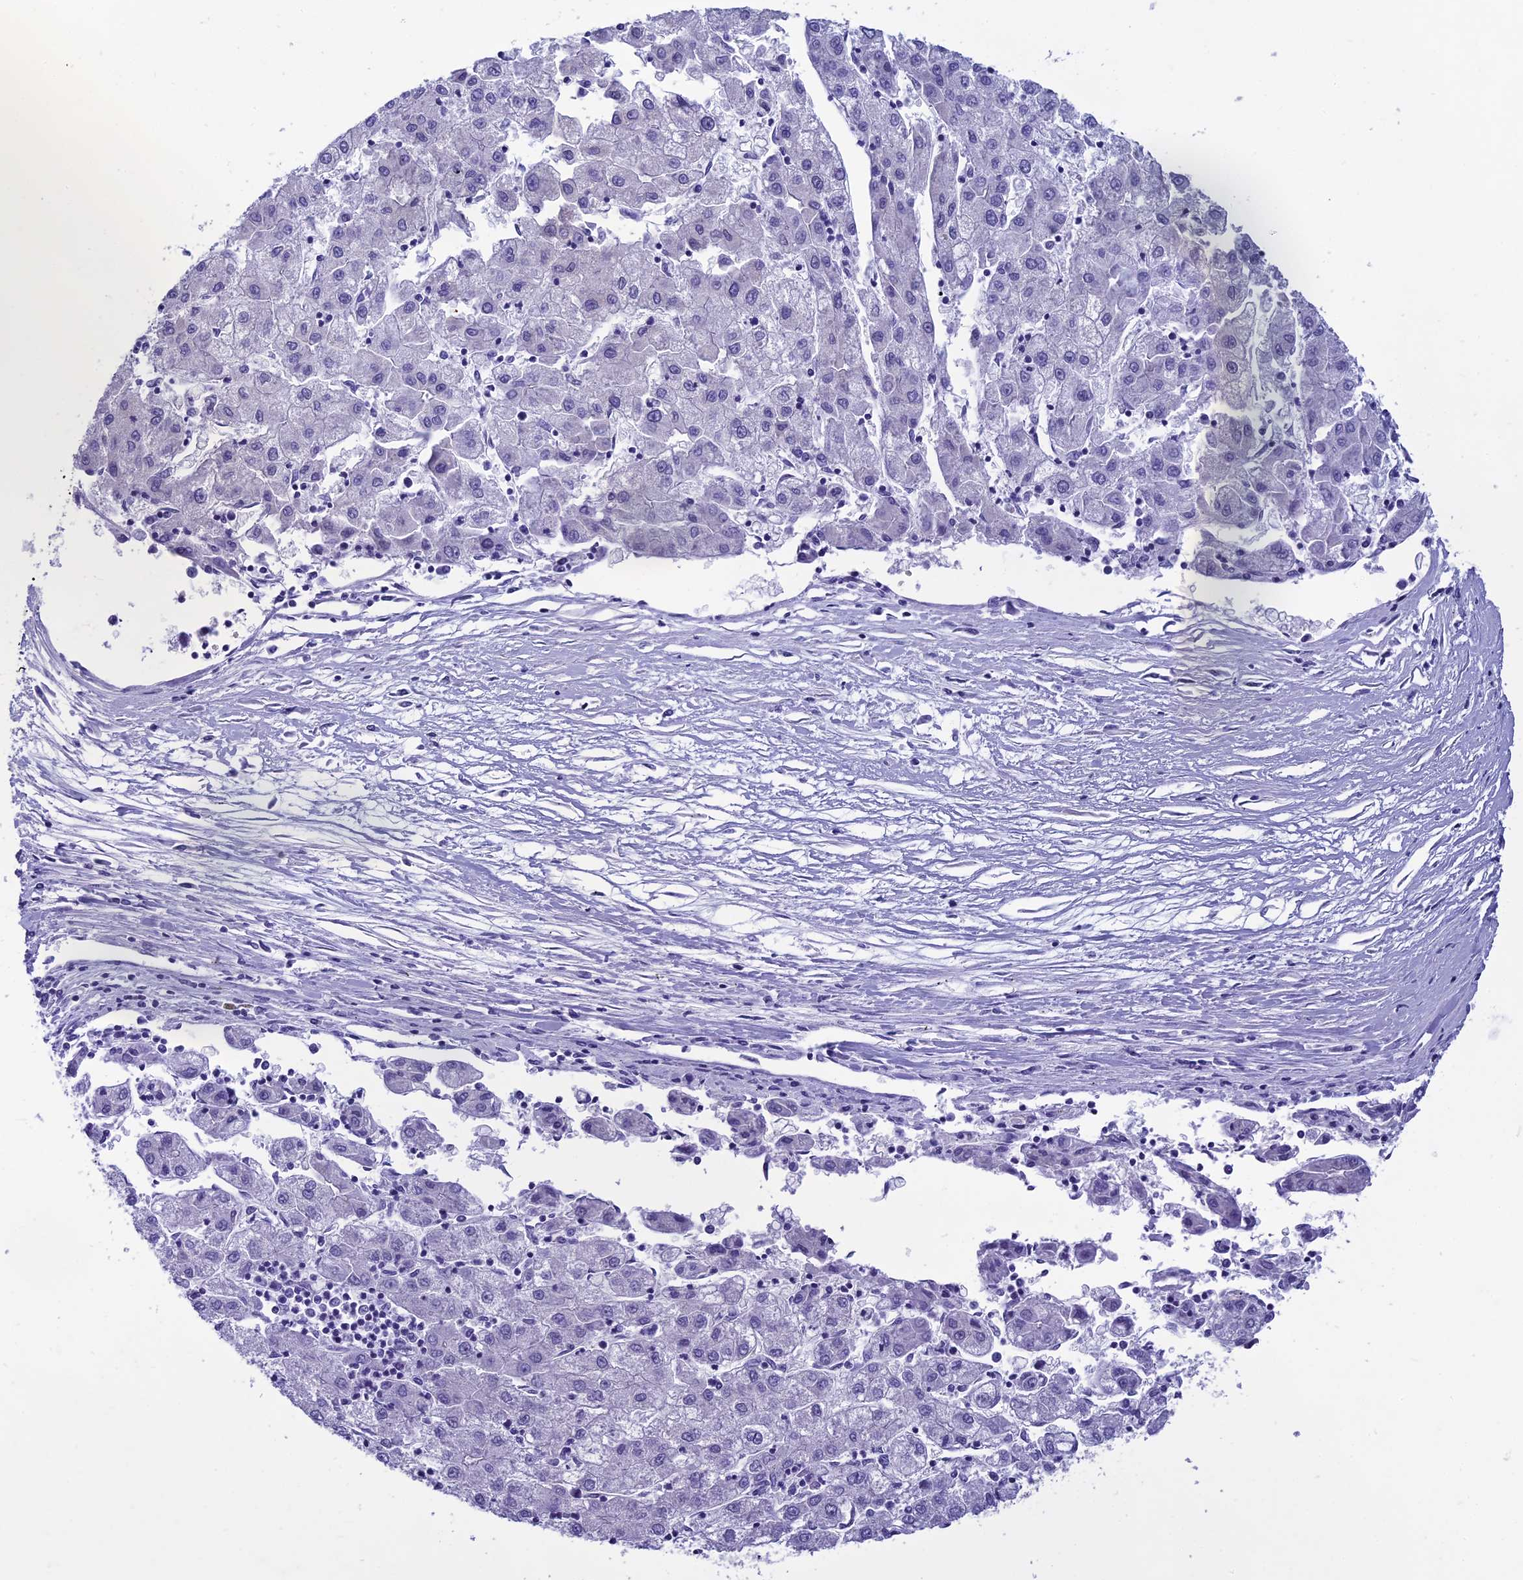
{"staining": {"intensity": "negative", "quantity": "none", "location": "none"}, "tissue": "liver cancer", "cell_type": "Tumor cells", "image_type": "cancer", "snomed": [{"axis": "morphology", "description": "Carcinoma, Hepatocellular, NOS"}, {"axis": "topography", "description": "Liver"}], "caption": "Image shows no significant protein staining in tumor cells of liver cancer (hepatocellular carcinoma).", "gene": "KCTD14", "patient": {"sex": "male", "age": 72}}